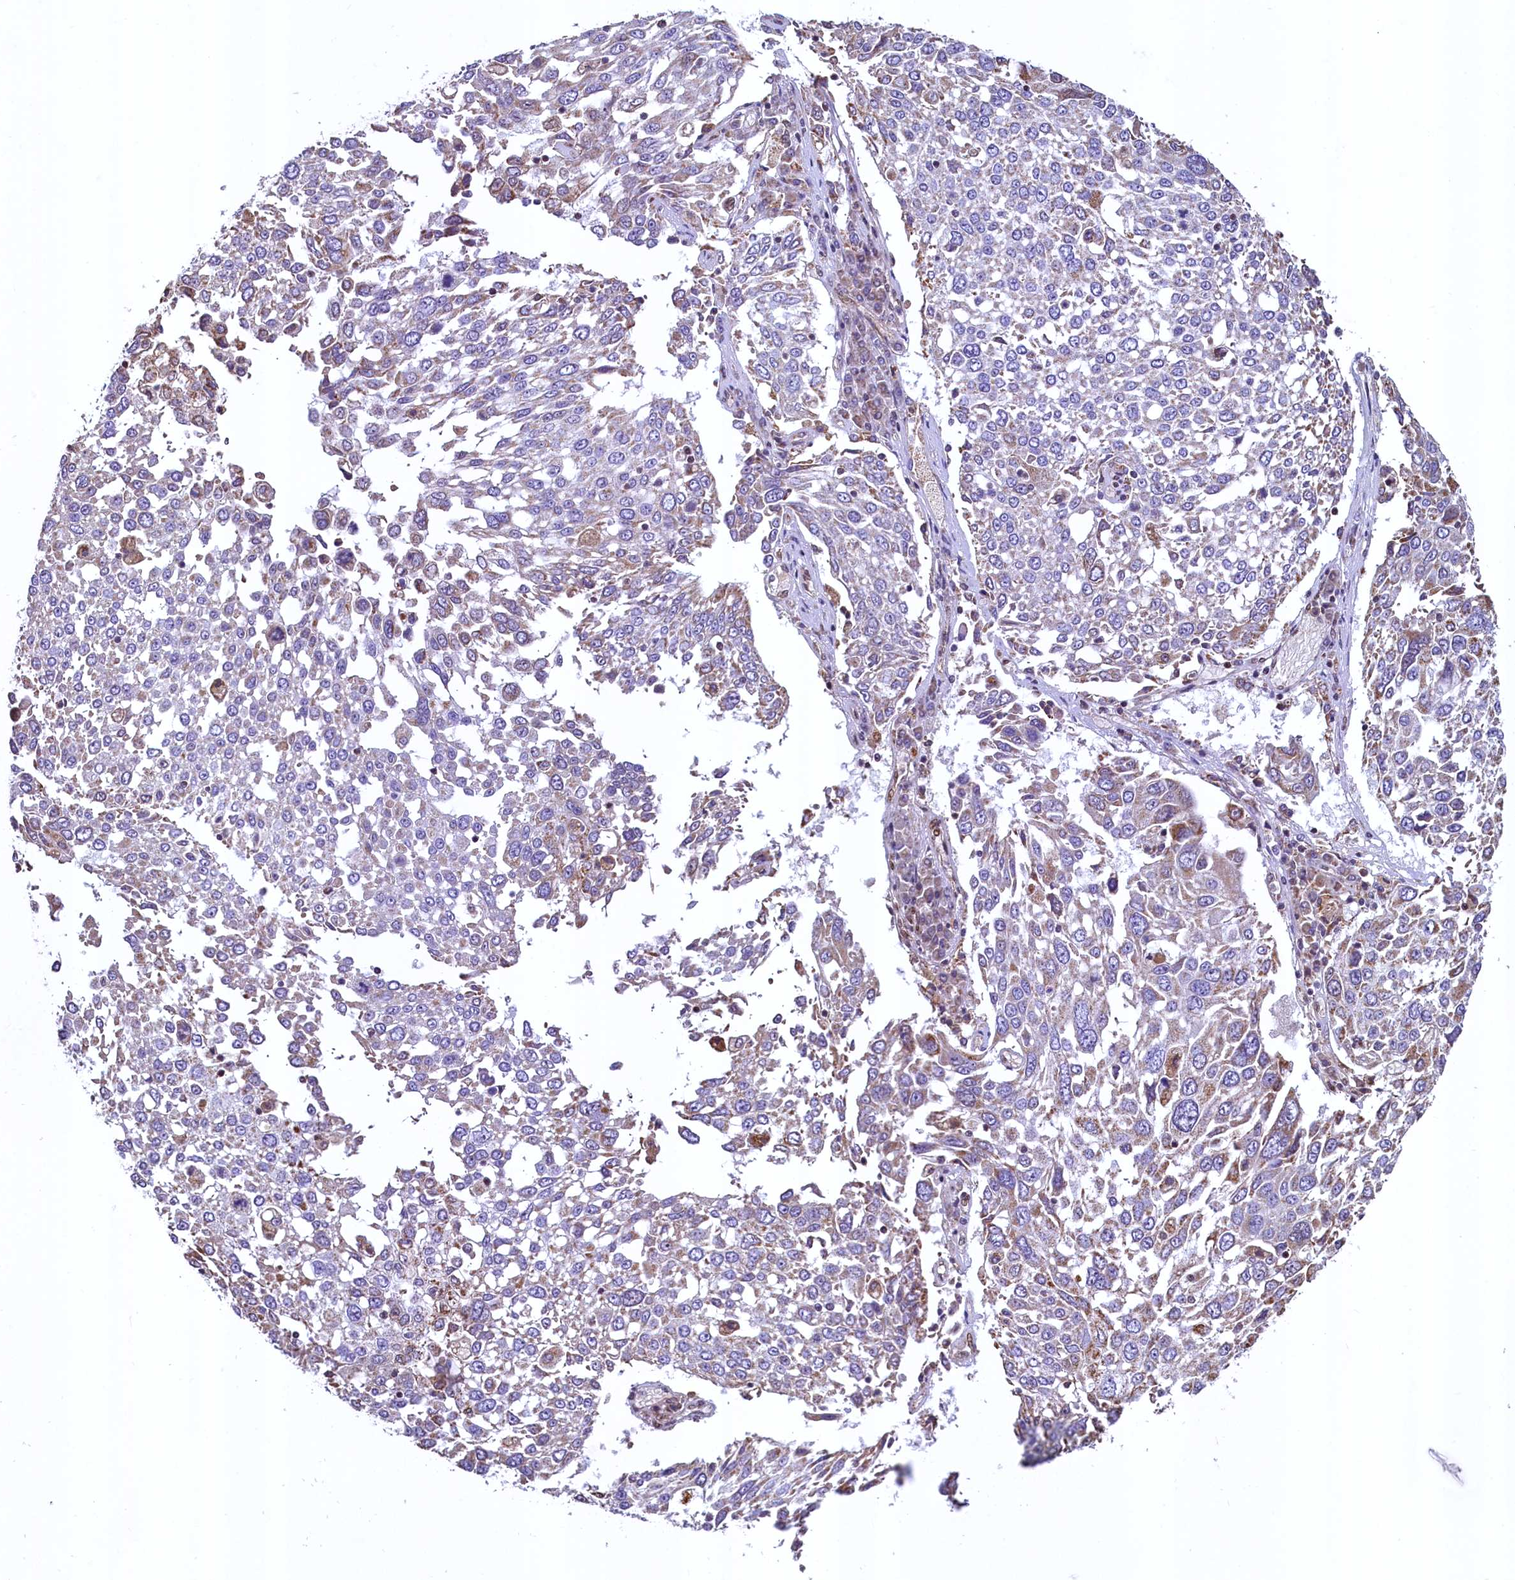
{"staining": {"intensity": "moderate", "quantity": "<25%", "location": "cytoplasmic/membranous"}, "tissue": "lung cancer", "cell_type": "Tumor cells", "image_type": "cancer", "snomed": [{"axis": "morphology", "description": "Squamous cell carcinoma, NOS"}, {"axis": "topography", "description": "Lung"}], "caption": "Approximately <25% of tumor cells in human lung cancer exhibit moderate cytoplasmic/membranous protein staining as visualized by brown immunohistochemical staining.", "gene": "ZNF577", "patient": {"sex": "male", "age": 65}}